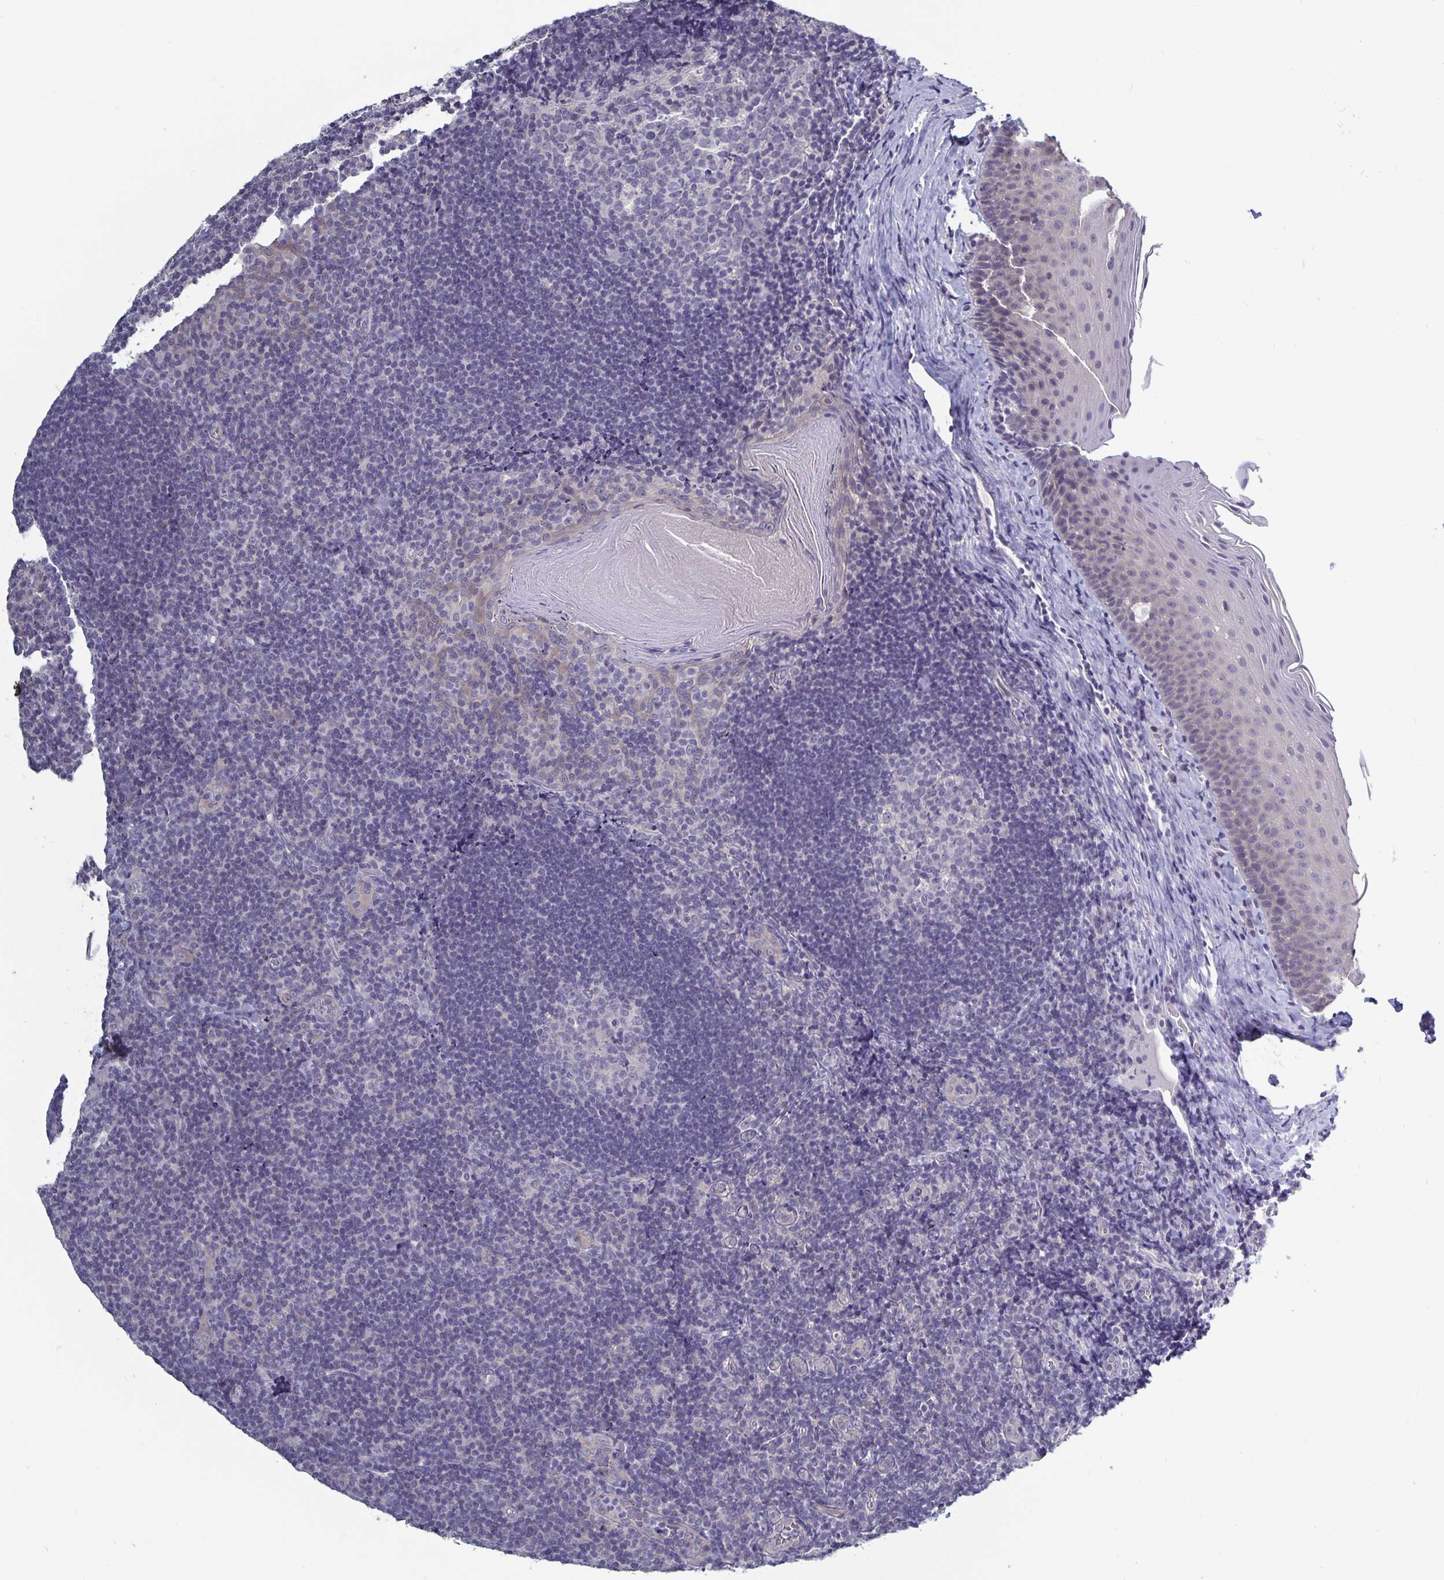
{"staining": {"intensity": "negative", "quantity": "none", "location": "none"}, "tissue": "tonsil", "cell_type": "Germinal center cells", "image_type": "normal", "snomed": [{"axis": "morphology", "description": "Normal tissue, NOS"}, {"axis": "topography", "description": "Tonsil"}], "caption": "Germinal center cells show no significant protein positivity in normal tonsil. The staining was performed using DAB (3,3'-diaminobenzidine) to visualize the protein expression in brown, while the nuclei were stained in blue with hematoxylin (Magnification: 20x).", "gene": "PLCB3", "patient": {"sex": "male", "age": 17}}